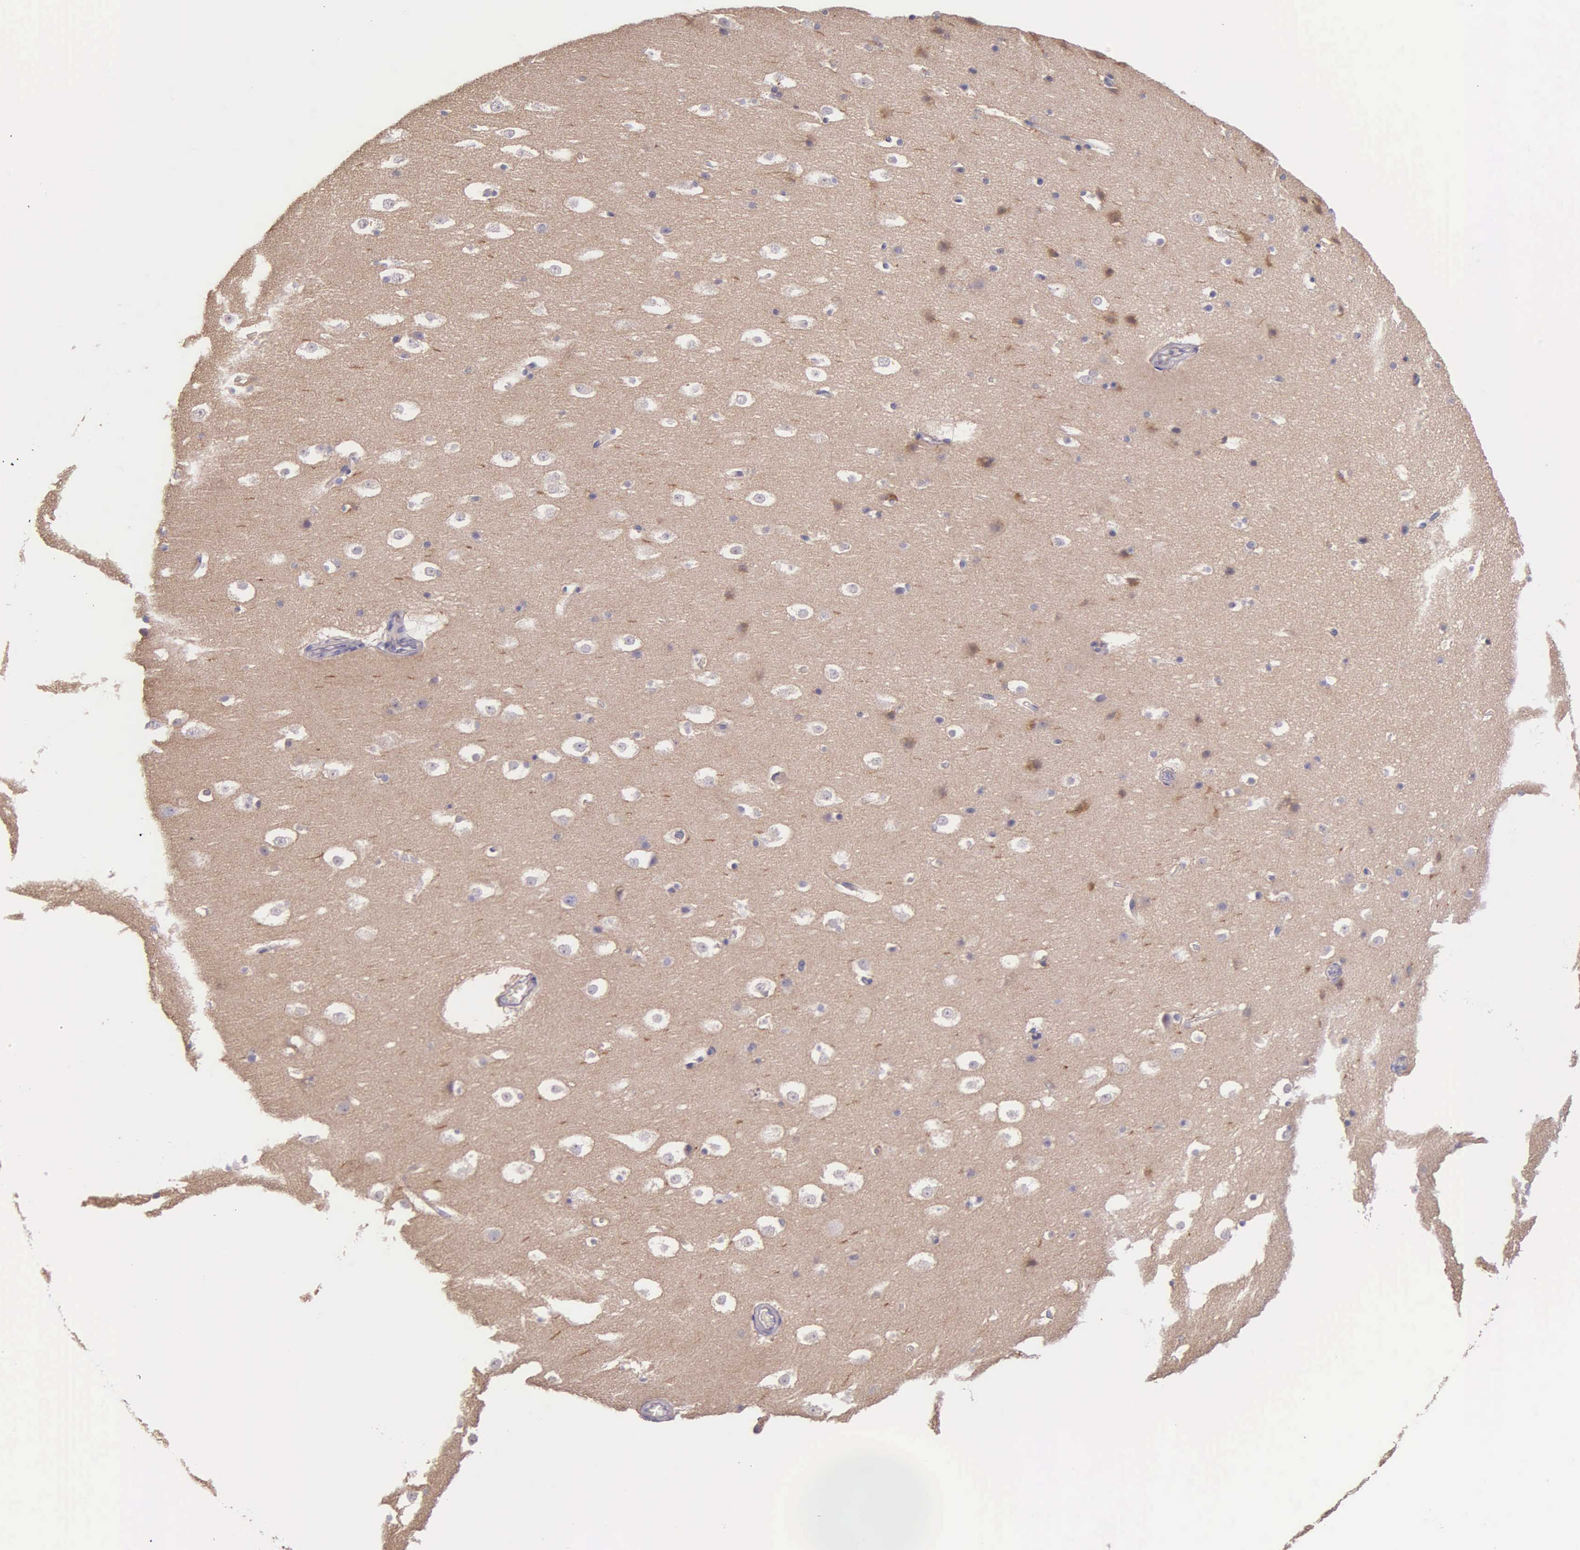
{"staining": {"intensity": "weak", "quantity": "25%-75%", "location": "cytoplasmic/membranous"}, "tissue": "hippocampus", "cell_type": "Neuronal cells", "image_type": "normal", "snomed": [{"axis": "morphology", "description": "Normal tissue, NOS"}, {"axis": "topography", "description": "Hippocampus"}], "caption": "Brown immunohistochemical staining in normal human hippocampus displays weak cytoplasmic/membranous positivity in approximately 25%-75% of neuronal cells. (Stains: DAB in brown, nuclei in blue, Microscopy: brightfield microscopy at high magnification).", "gene": "THSD7A", "patient": {"sex": "male", "age": 45}}